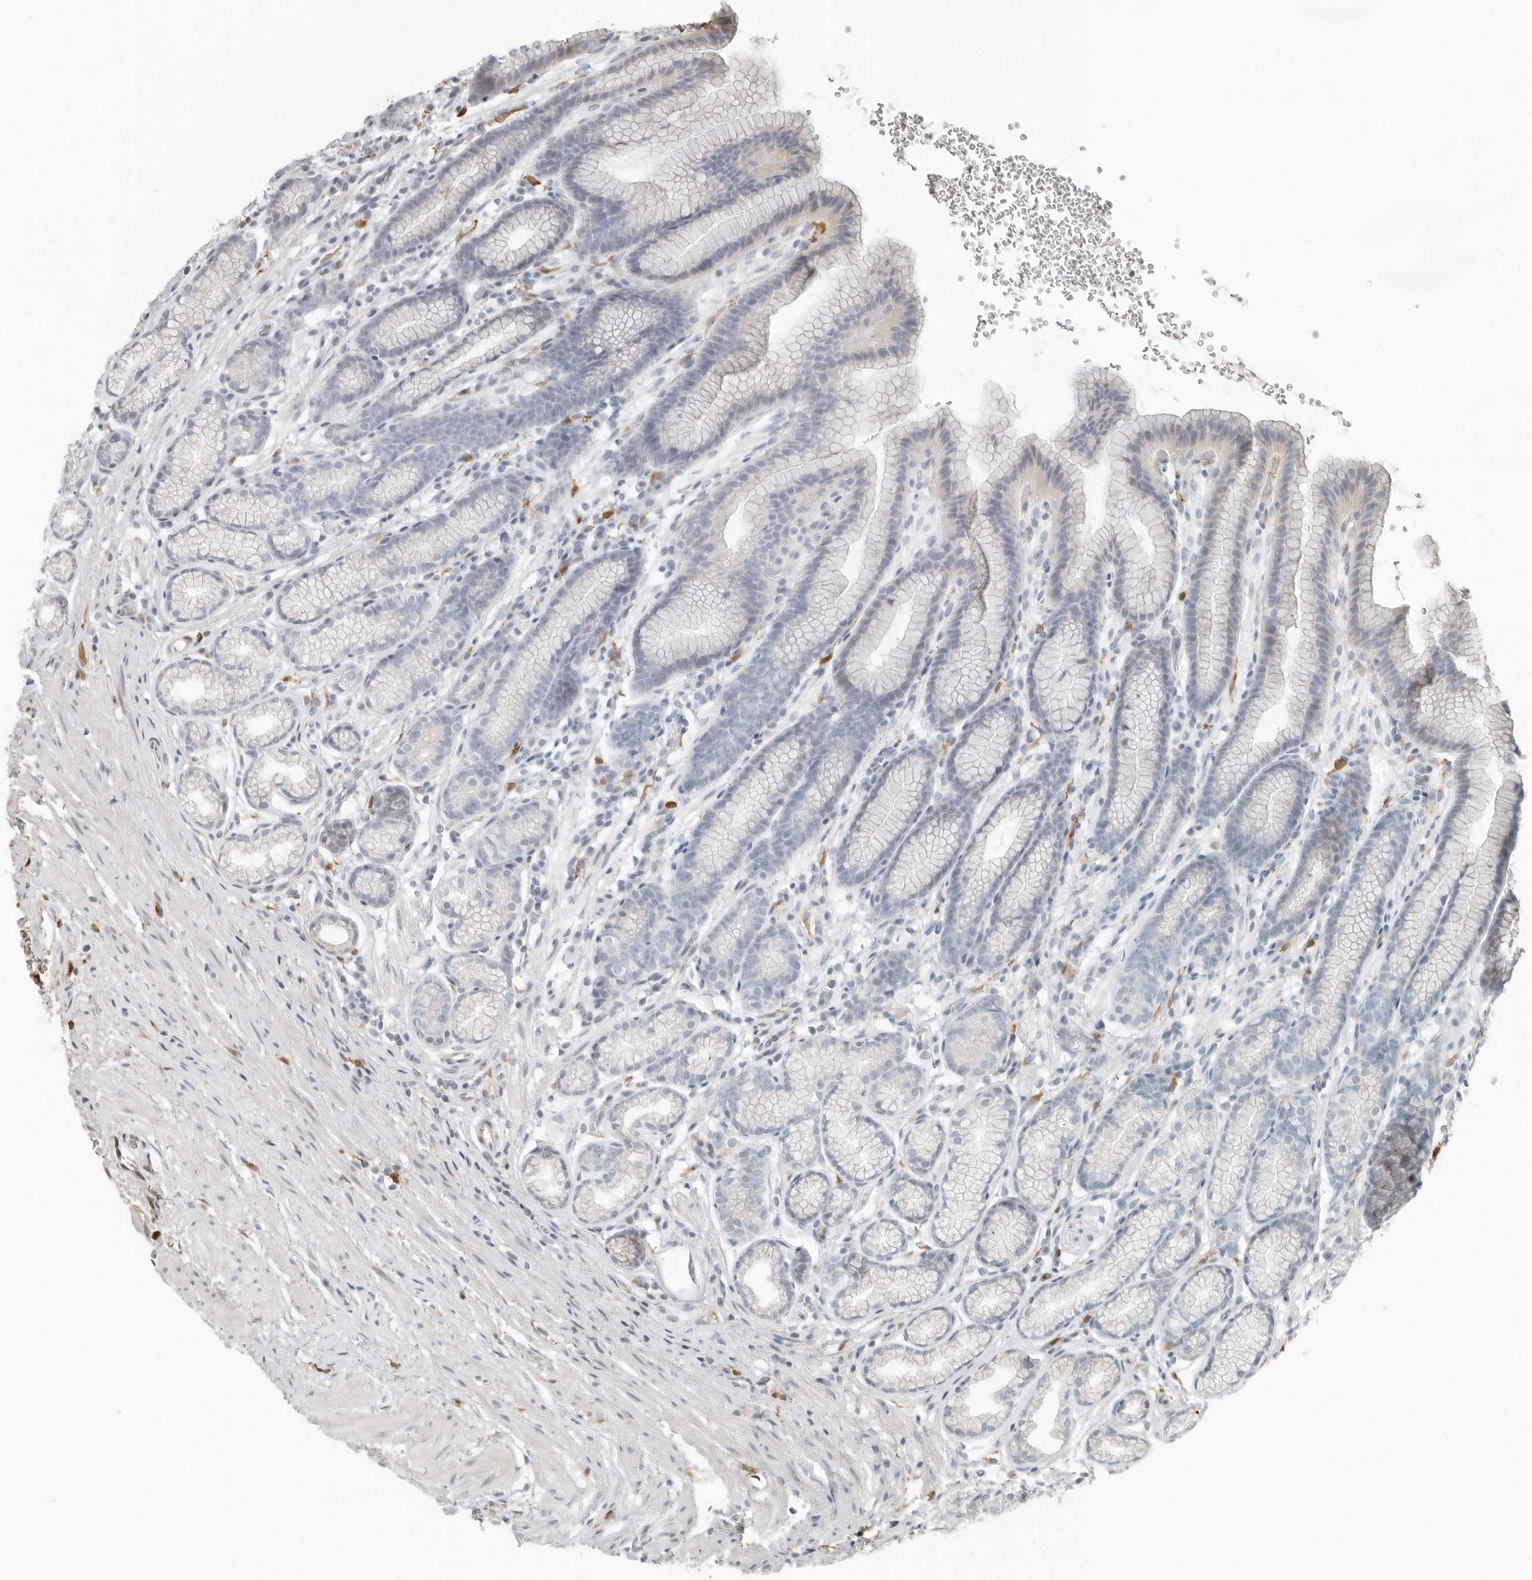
{"staining": {"intensity": "negative", "quantity": "none", "location": "none"}, "tissue": "stomach", "cell_type": "Glandular cells", "image_type": "normal", "snomed": [{"axis": "morphology", "description": "Normal tissue, NOS"}, {"axis": "topography", "description": "Stomach"}], "caption": "This is an IHC micrograph of unremarkable stomach. There is no expression in glandular cells.", "gene": "KLHL38", "patient": {"sex": "male", "age": 42}}